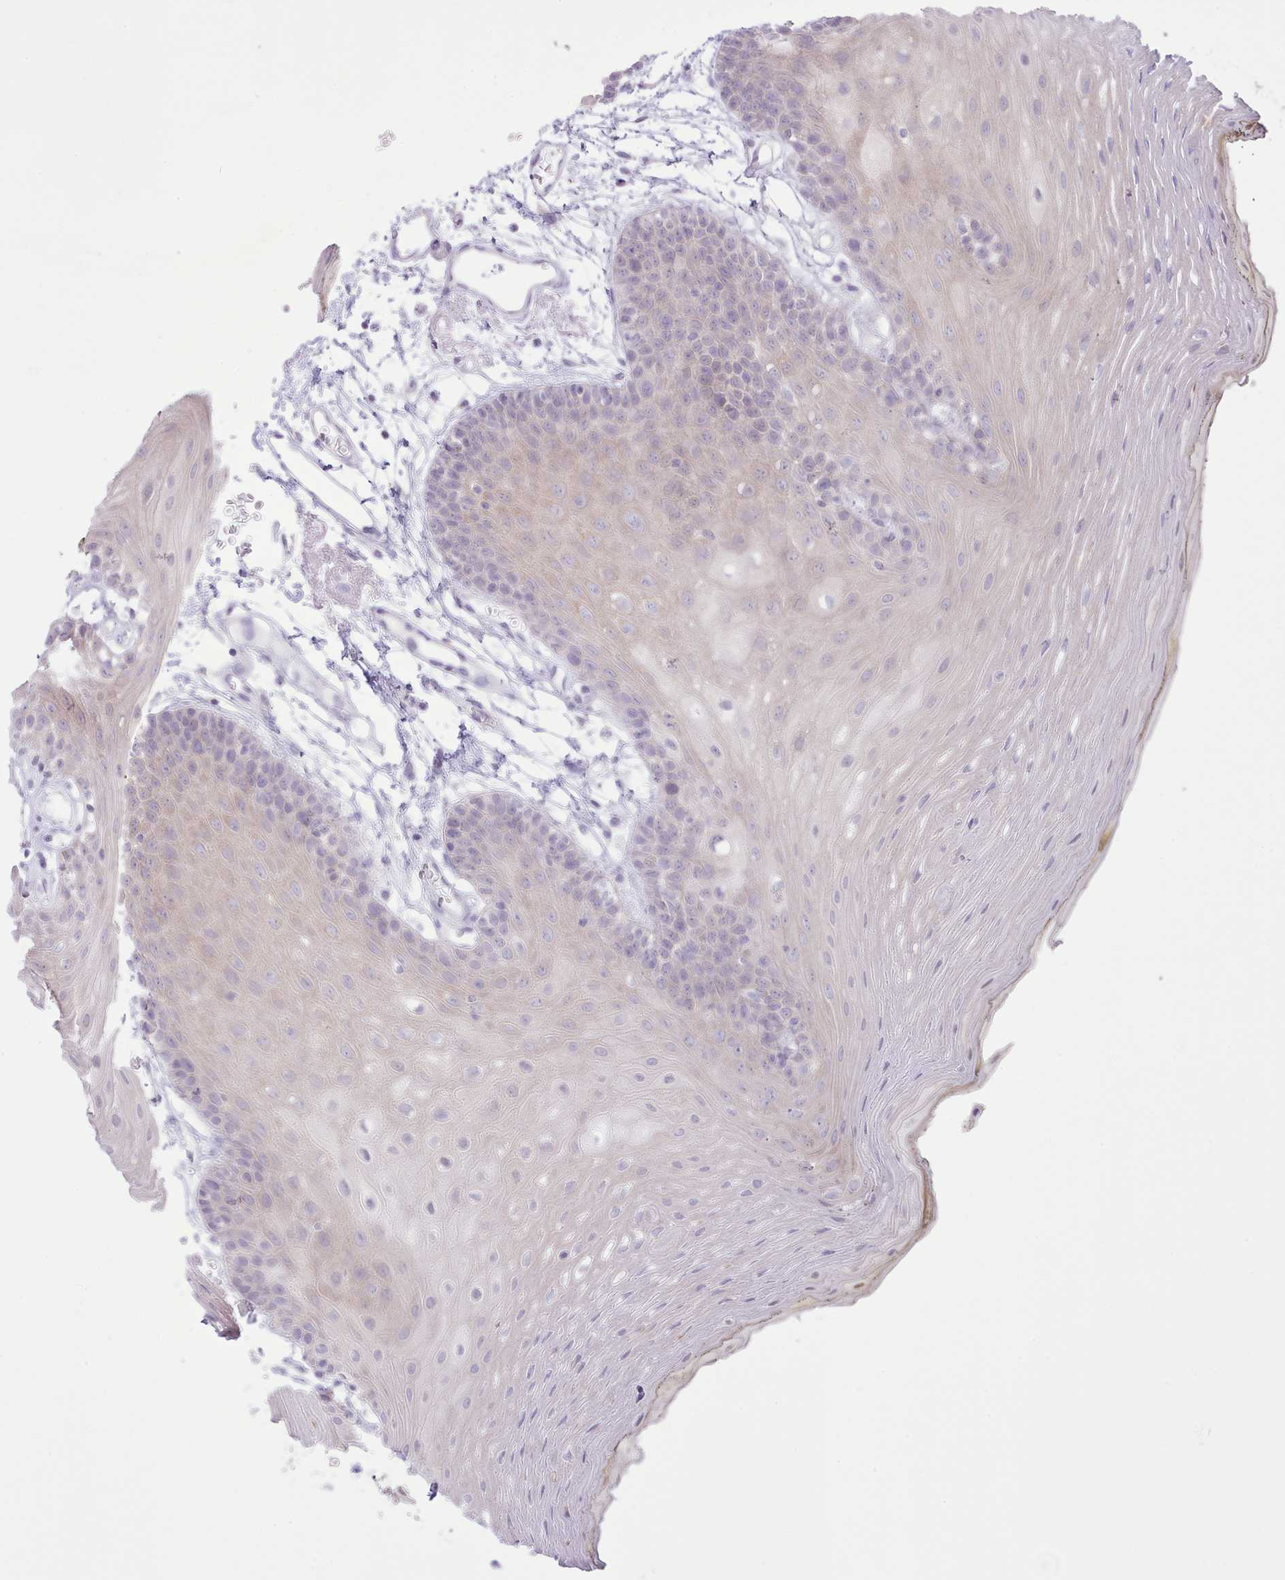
{"staining": {"intensity": "negative", "quantity": "none", "location": "none"}, "tissue": "oral mucosa", "cell_type": "Squamous epithelial cells", "image_type": "normal", "snomed": [{"axis": "morphology", "description": "Normal tissue, NOS"}, {"axis": "topography", "description": "Oral tissue"}, {"axis": "topography", "description": "Tounge, NOS"}], "caption": "Oral mucosa stained for a protein using IHC demonstrates no positivity squamous epithelial cells.", "gene": "MDFI", "patient": {"sex": "female", "age": 81}}